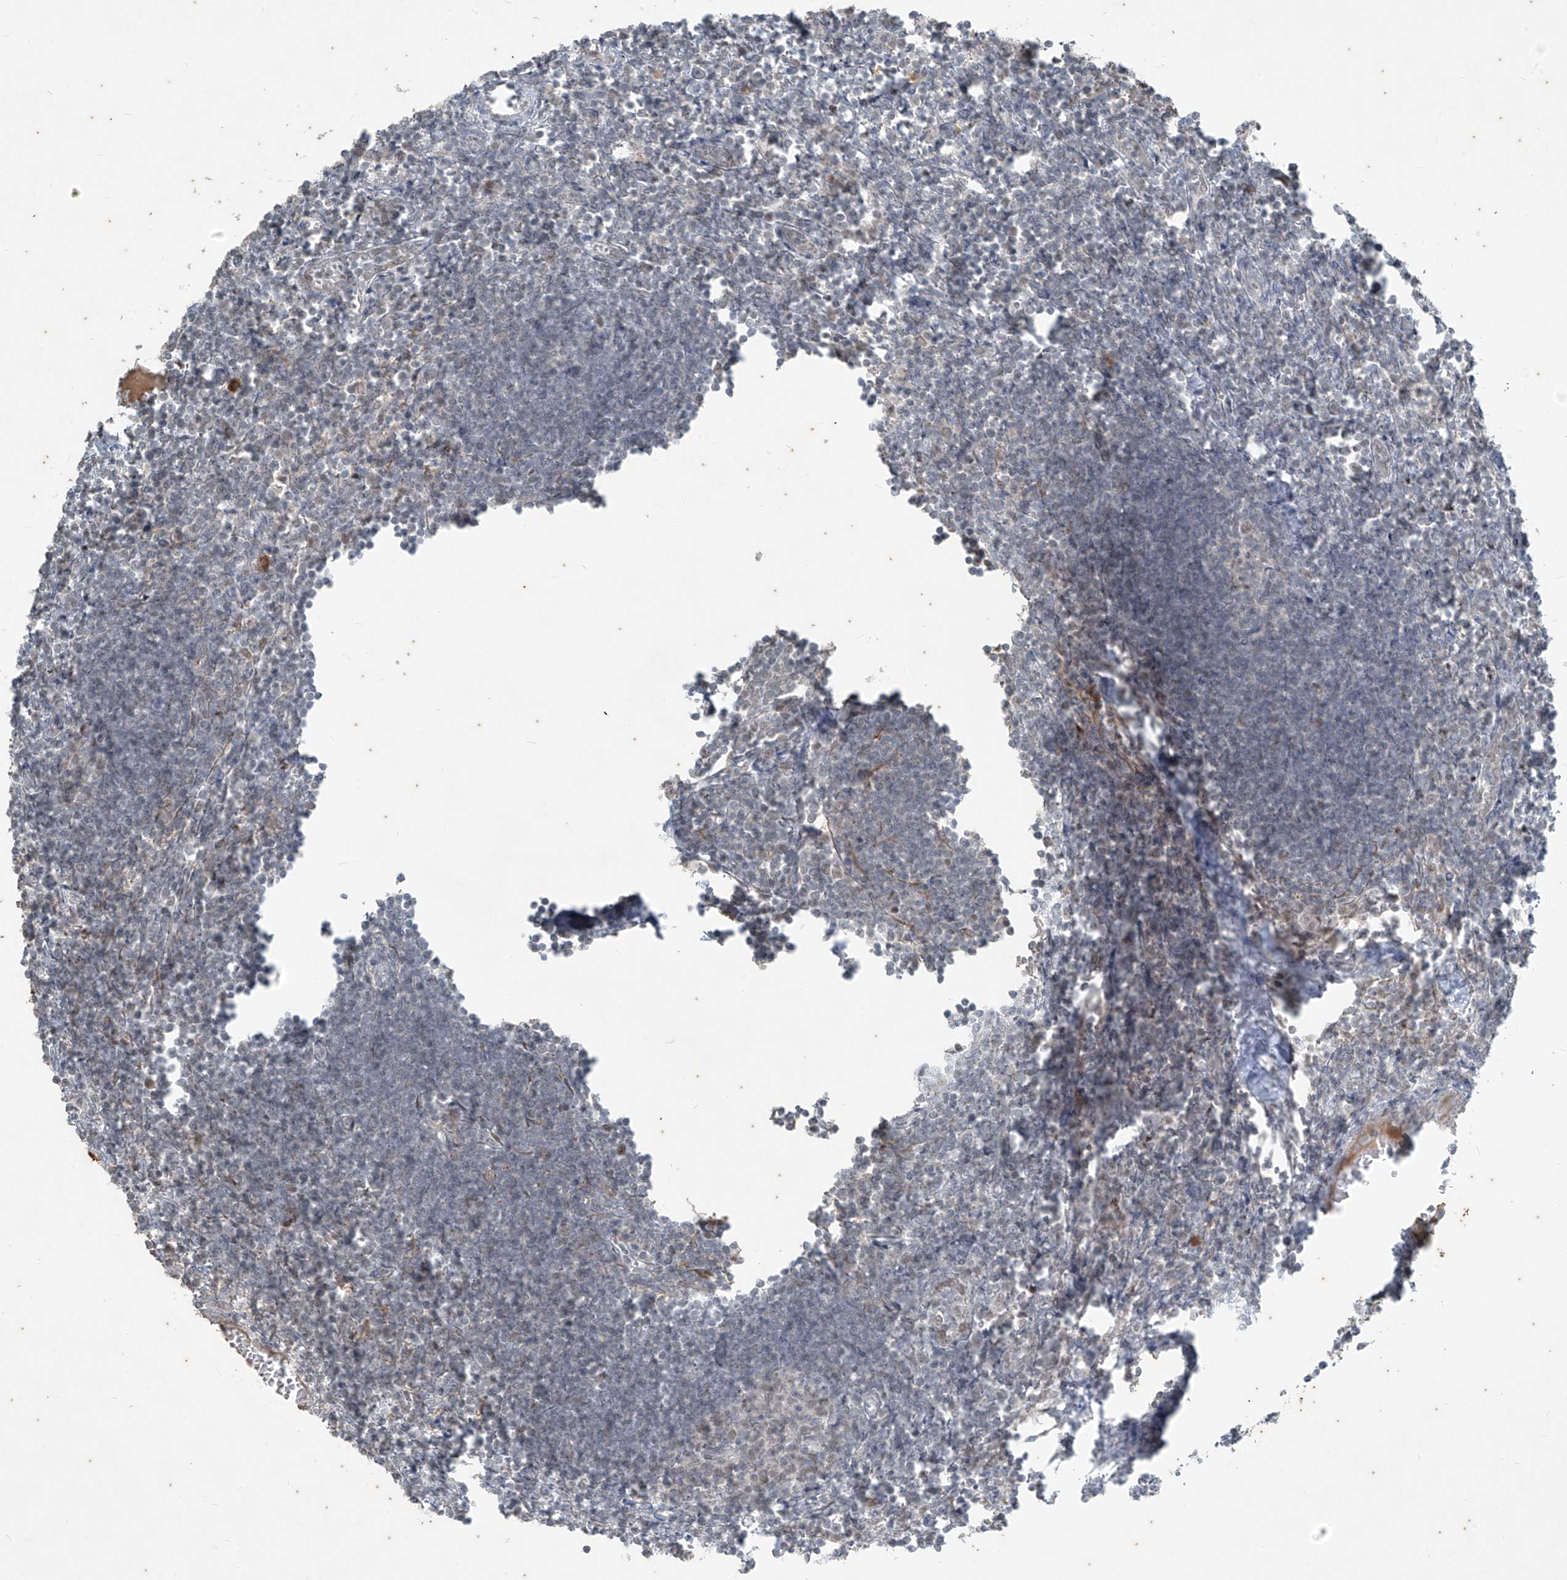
{"staining": {"intensity": "moderate", "quantity": "25%-75%", "location": "nuclear"}, "tissue": "lymph node", "cell_type": "Germinal center cells", "image_type": "normal", "snomed": [{"axis": "morphology", "description": "Normal tissue, NOS"}, {"axis": "morphology", "description": "Malignant melanoma, Metastatic site"}, {"axis": "topography", "description": "Lymph node"}], "caption": "Lymph node stained with a brown dye displays moderate nuclear positive expression in approximately 25%-75% of germinal center cells.", "gene": "ZNF354B", "patient": {"sex": "male", "age": 41}}